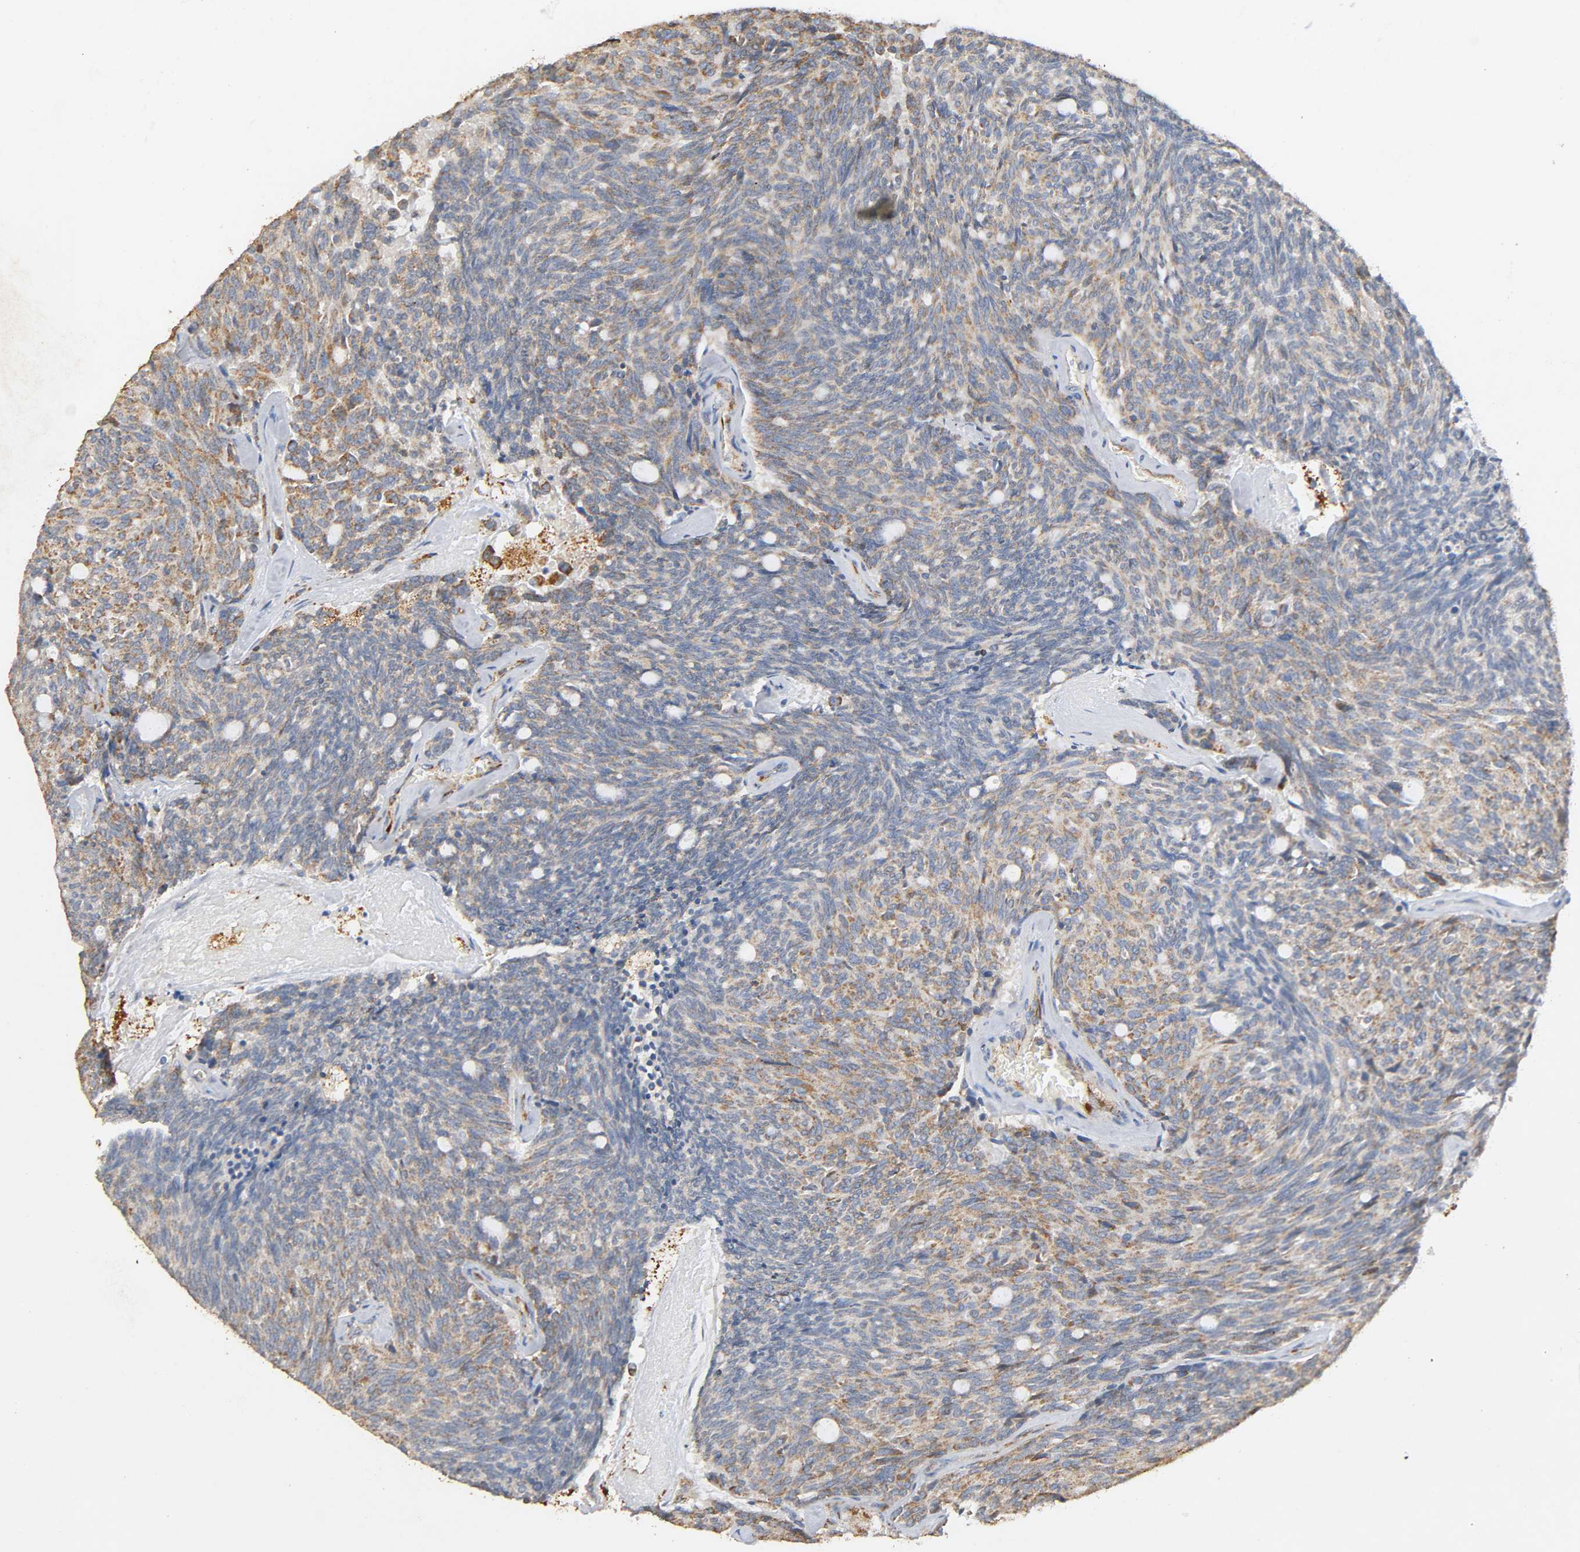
{"staining": {"intensity": "weak", "quantity": "25%-75%", "location": "cytoplasmic/membranous"}, "tissue": "carcinoid", "cell_type": "Tumor cells", "image_type": "cancer", "snomed": [{"axis": "morphology", "description": "Carcinoid, malignant, NOS"}, {"axis": "topography", "description": "Pancreas"}], "caption": "A photomicrograph of human carcinoid (malignant) stained for a protein shows weak cytoplasmic/membranous brown staining in tumor cells.", "gene": "NDUFS3", "patient": {"sex": "female", "age": 54}}